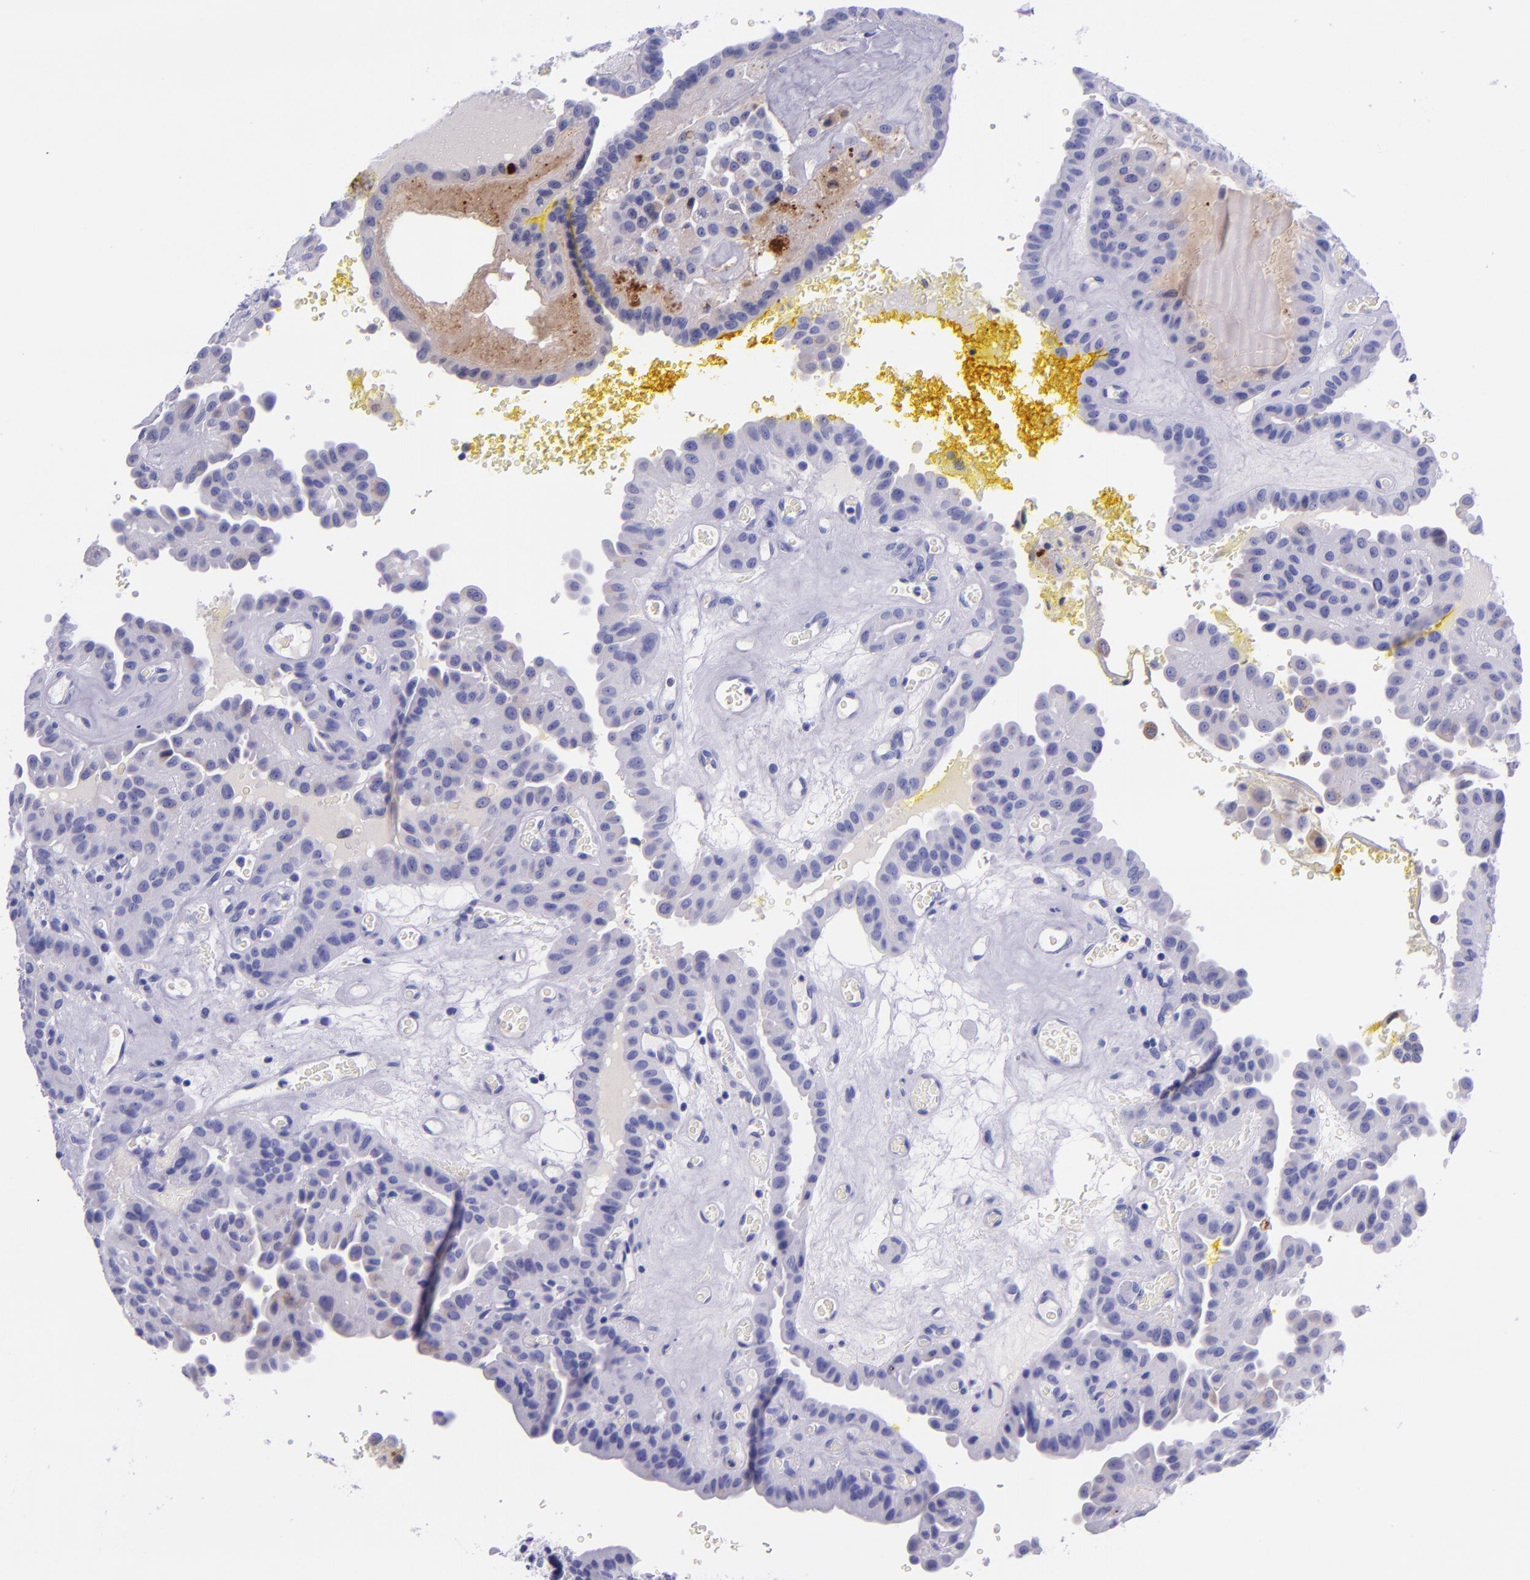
{"staining": {"intensity": "negative", "quantity": "none", "location": "none"}, "tissue": "thyroid cancer", "cell_type": "Tumor cells", "image_type": "cancer", "snomed": [{"axis": "morphology", "description": "Papillary adenocarcinoma, NOS"}, {"axis": "topography", "description": "Thyroid gland"}], "caption": "There is no significant expression in tumor cells of thyroid papillary adenocarcinoma.", "gene": "SLPI", "patient": {"sex": "male", "age": 87}}